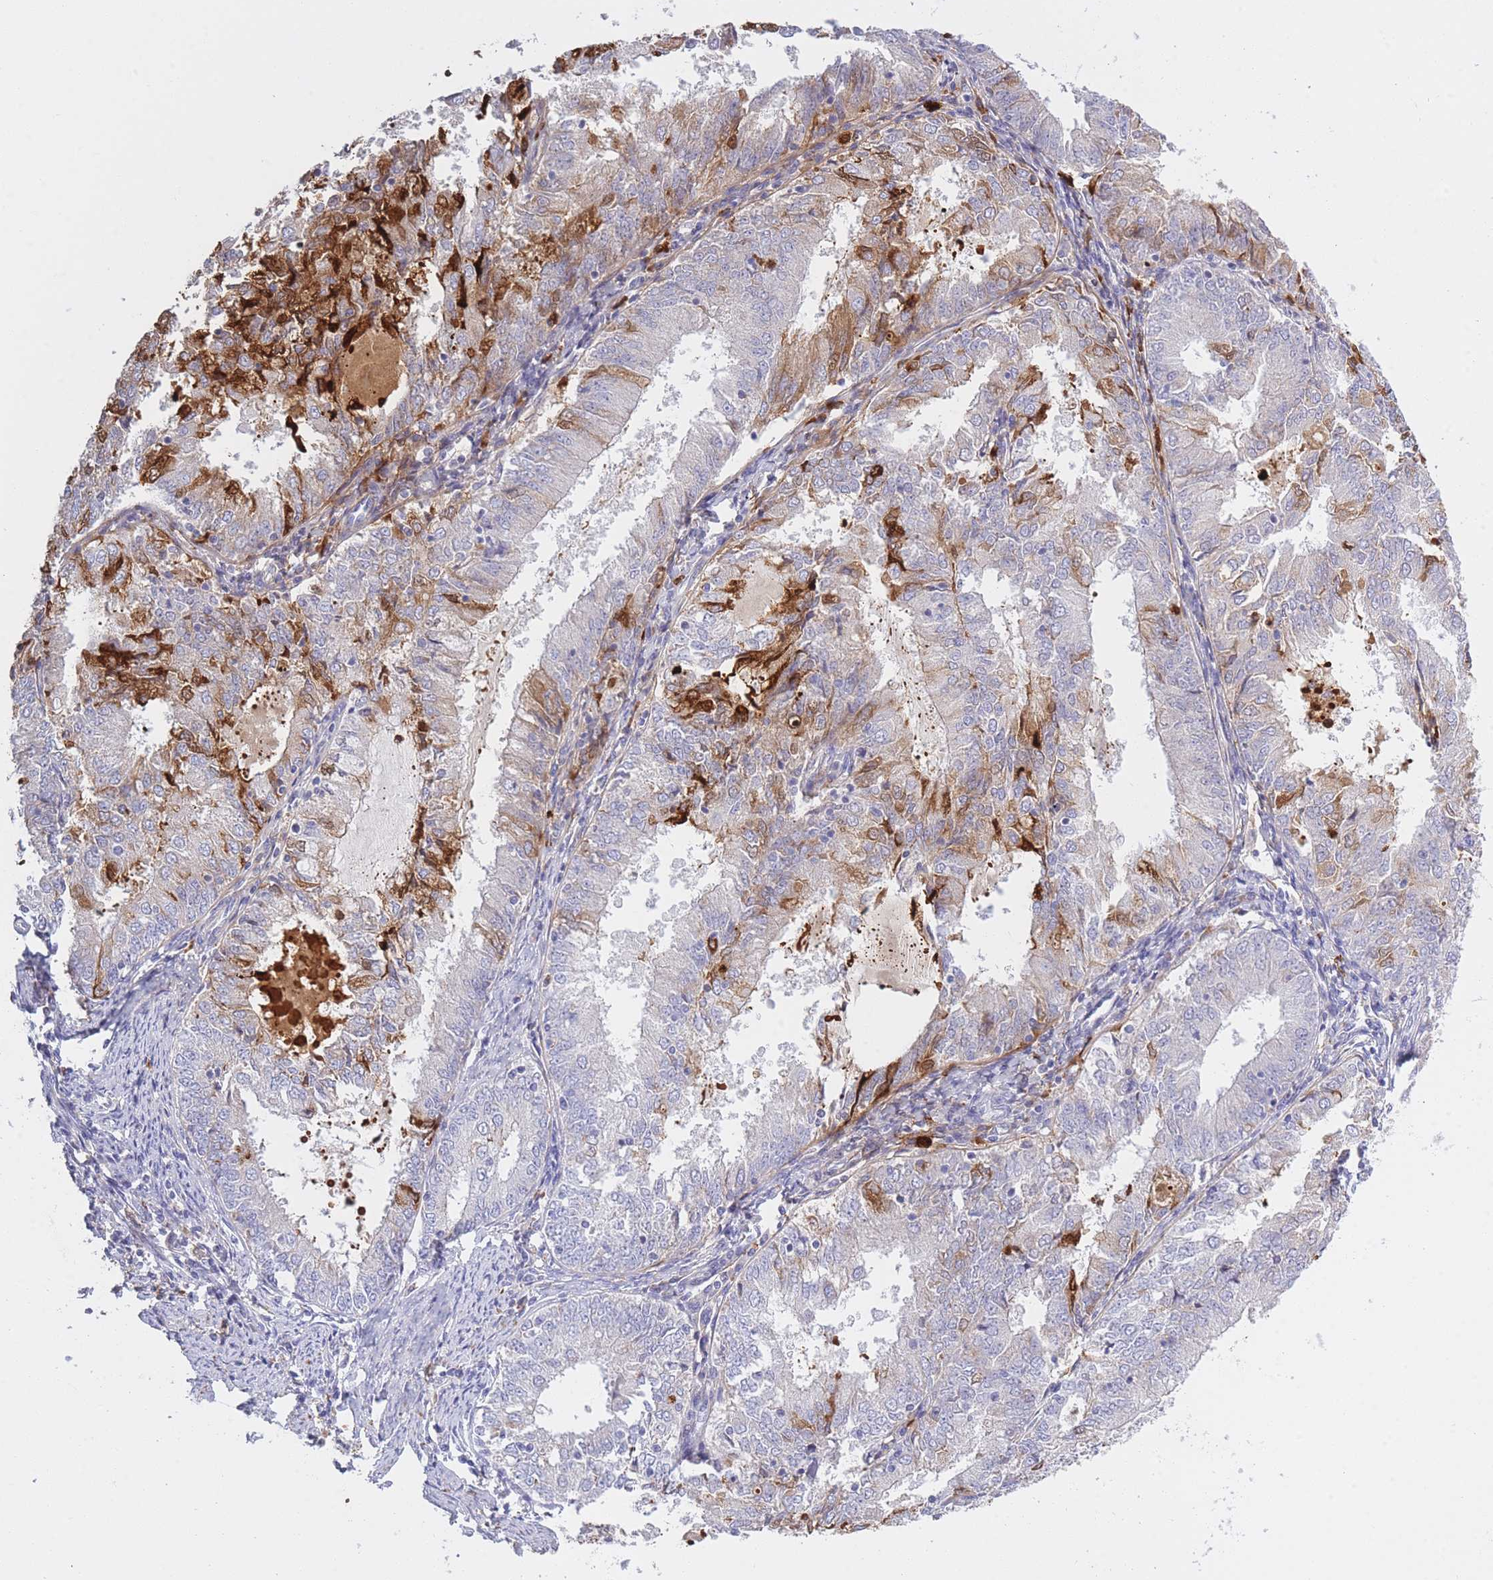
{"staining": {"intensity": "strong", "quantity": "<25%", "location": "cytoplasmic/membranous"}, "tissue": "endometrial cancer", "cell_type": "Tumor cells", "image_type": "cancer", "snomed": [{"axis": "morphology", "description": "Adenocarcinoma, NOS"}, {"axis": "topography", "description": "Endometrium"}], "caption": "Endometrial cancer (adenocarcinoma) stained for a protein shows strong cytoplasmic/membranous positivity in tumor cells. Using DAB (3,3'-diaminobenzidine) (brown) and hematoxylin (blue) stains, captured at high magnification using brightfield microscopy.", "gene": "CENPM", "patient": {"sex": "female", "age": 57}}